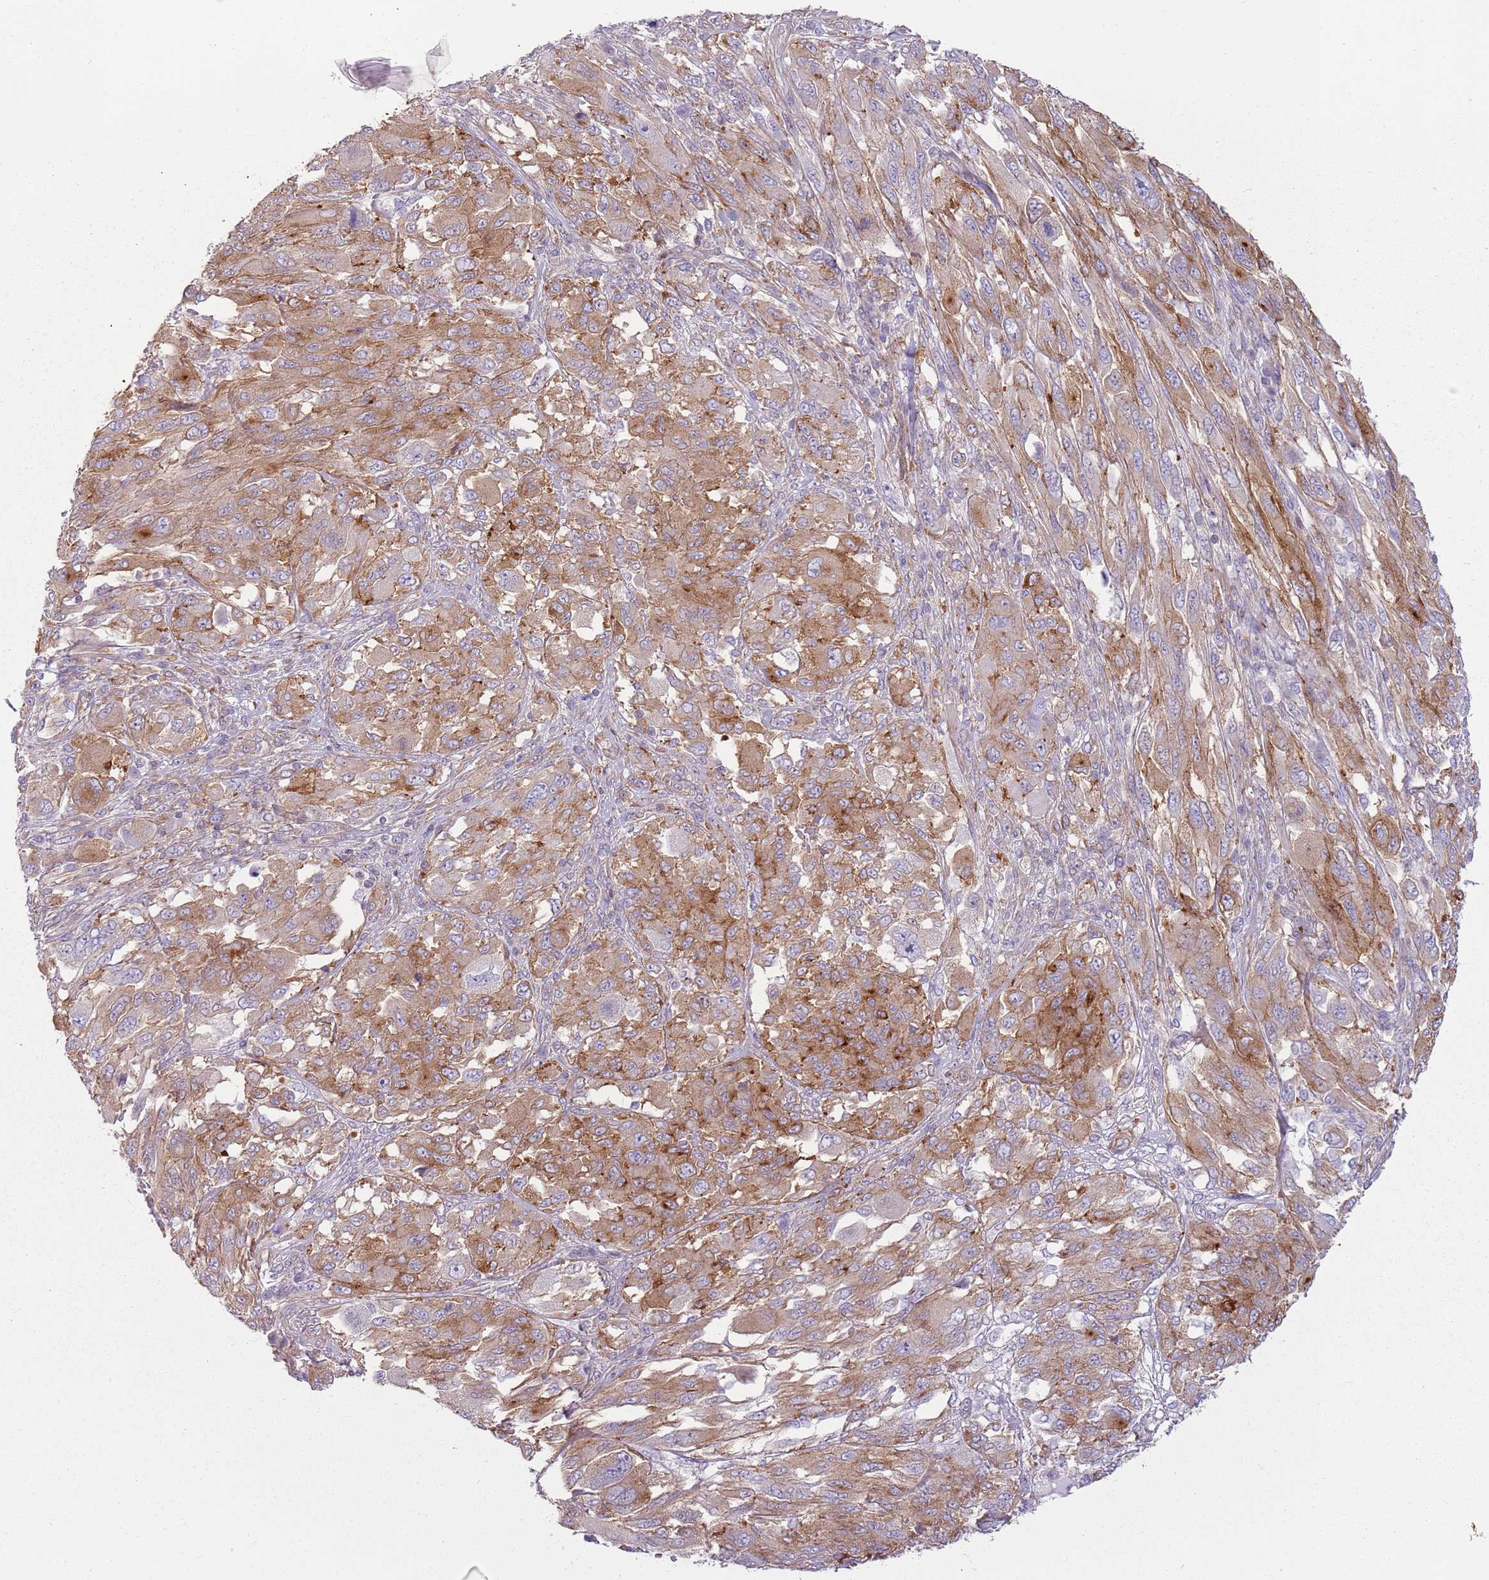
{"staining": {"intensity": "moderate", "quantity": ">75%", "location": "cytoplasmic/membranous"}, "tissue": "melanoma", "cell_type": "Tumor cells", "image_type": "cancer", "snomed": [{"axis": "morphology", "description": "Malignant melanoma, NOS"}, {"axis": "topography", "description": "Skin"}], "caption": "The photomicrograph exhibits staining of malignant melanoma, revealing moderate cytoplasmic/membranous protein expression (brown color) within tumor cells.", "gene": "SNX1", "patient": {"sex": "female", "age": 91}}